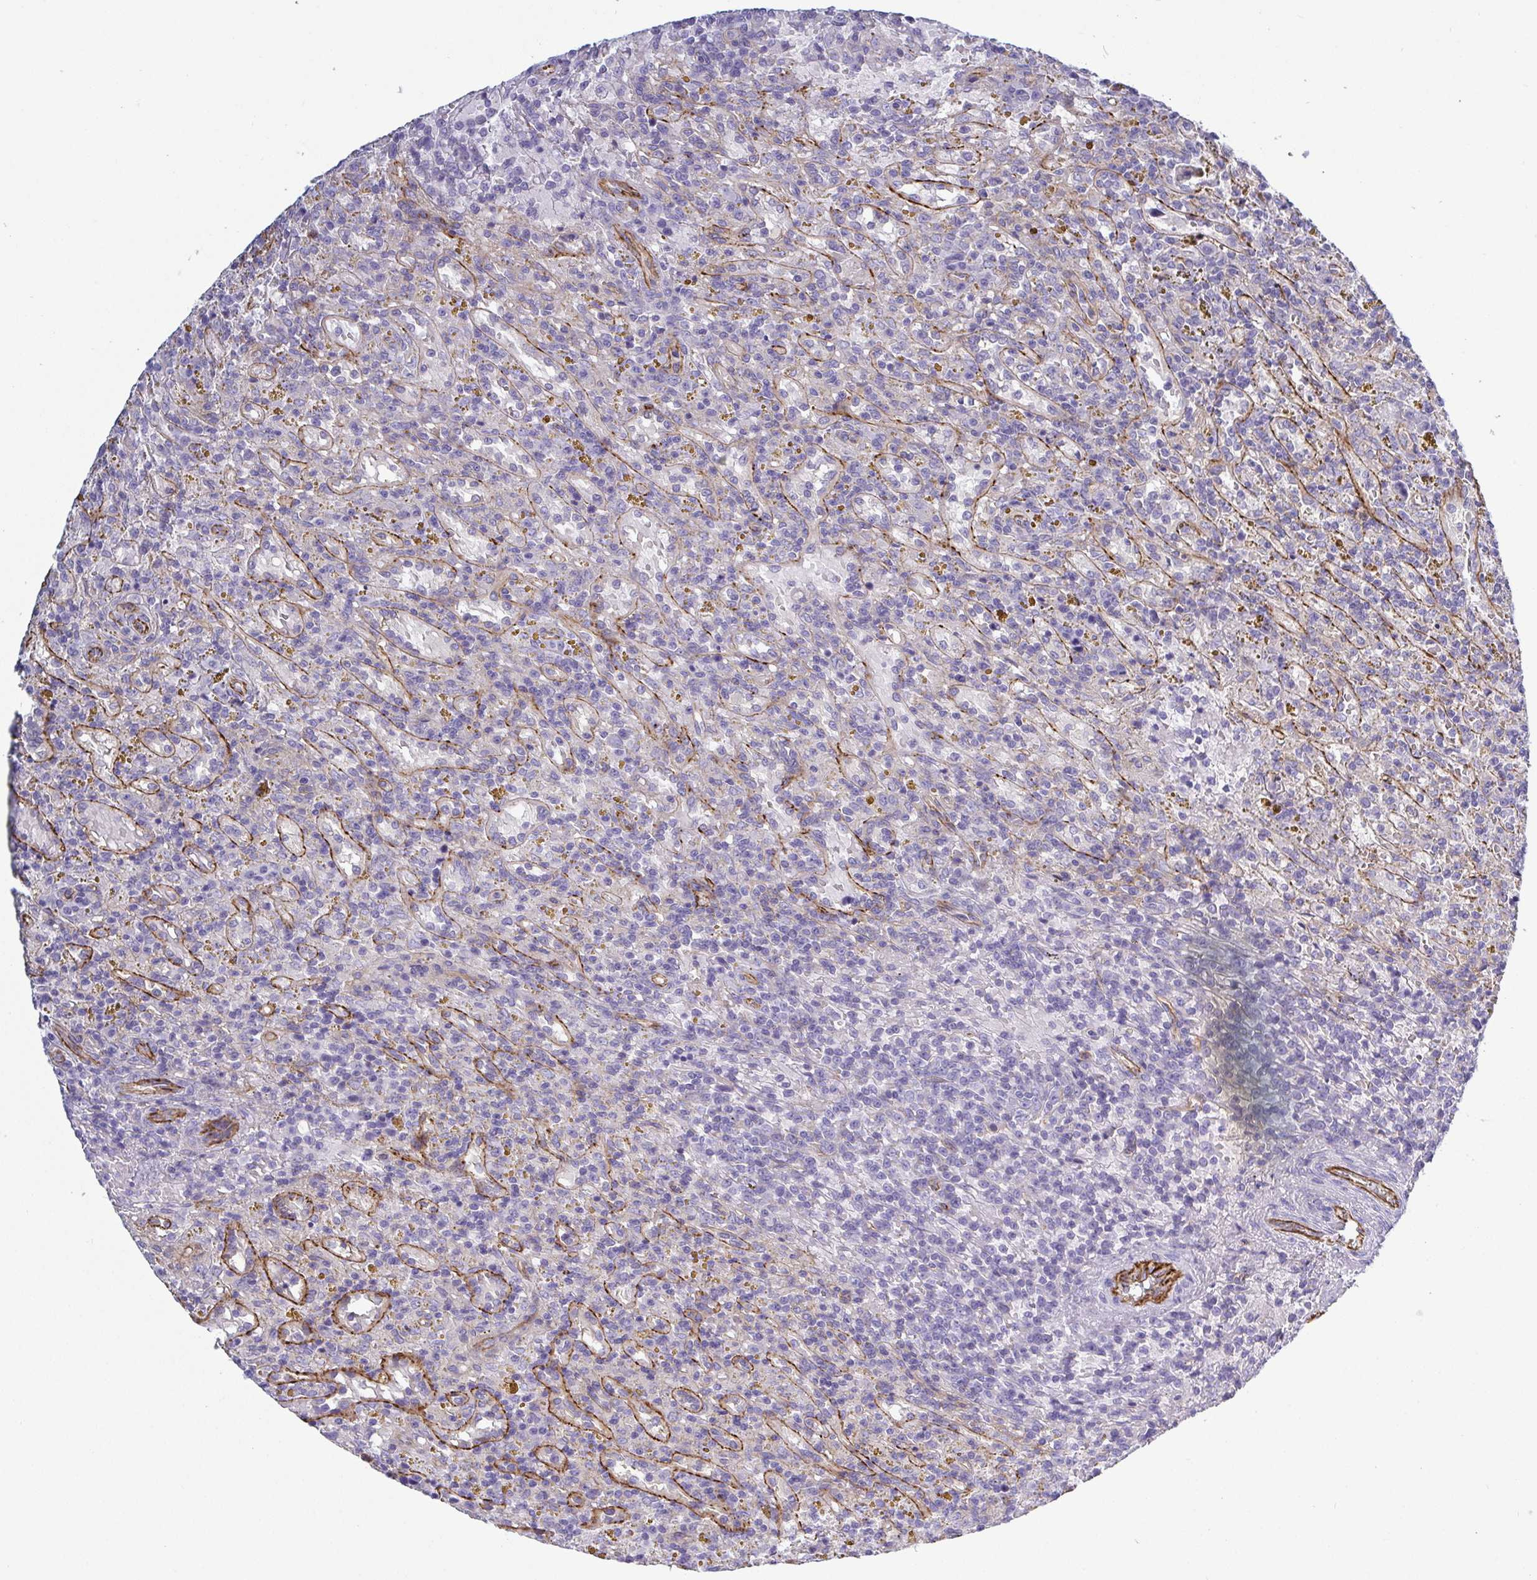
{"staining": {"intensity": "negative", "quantity": "none", "location": "none"}, "tissue": "lymphoma", "cell_type": "Tumor cells", "image_type": "cancer", "snomed": [{"axis": "morphology", "description": "Malignant lymphoma, non-Hodgkin's type, Low grade"}, {"axis": "topography", "description": "Spleen"}], "caption": "Low-grade malignant lymphoma, non-Hodgkin's type stained for a protein using immunohistochemistry (IHC) displays no staining tumor cells.", "gene": "LIMA1", "patient": {"sex": "female", "age": 65}}